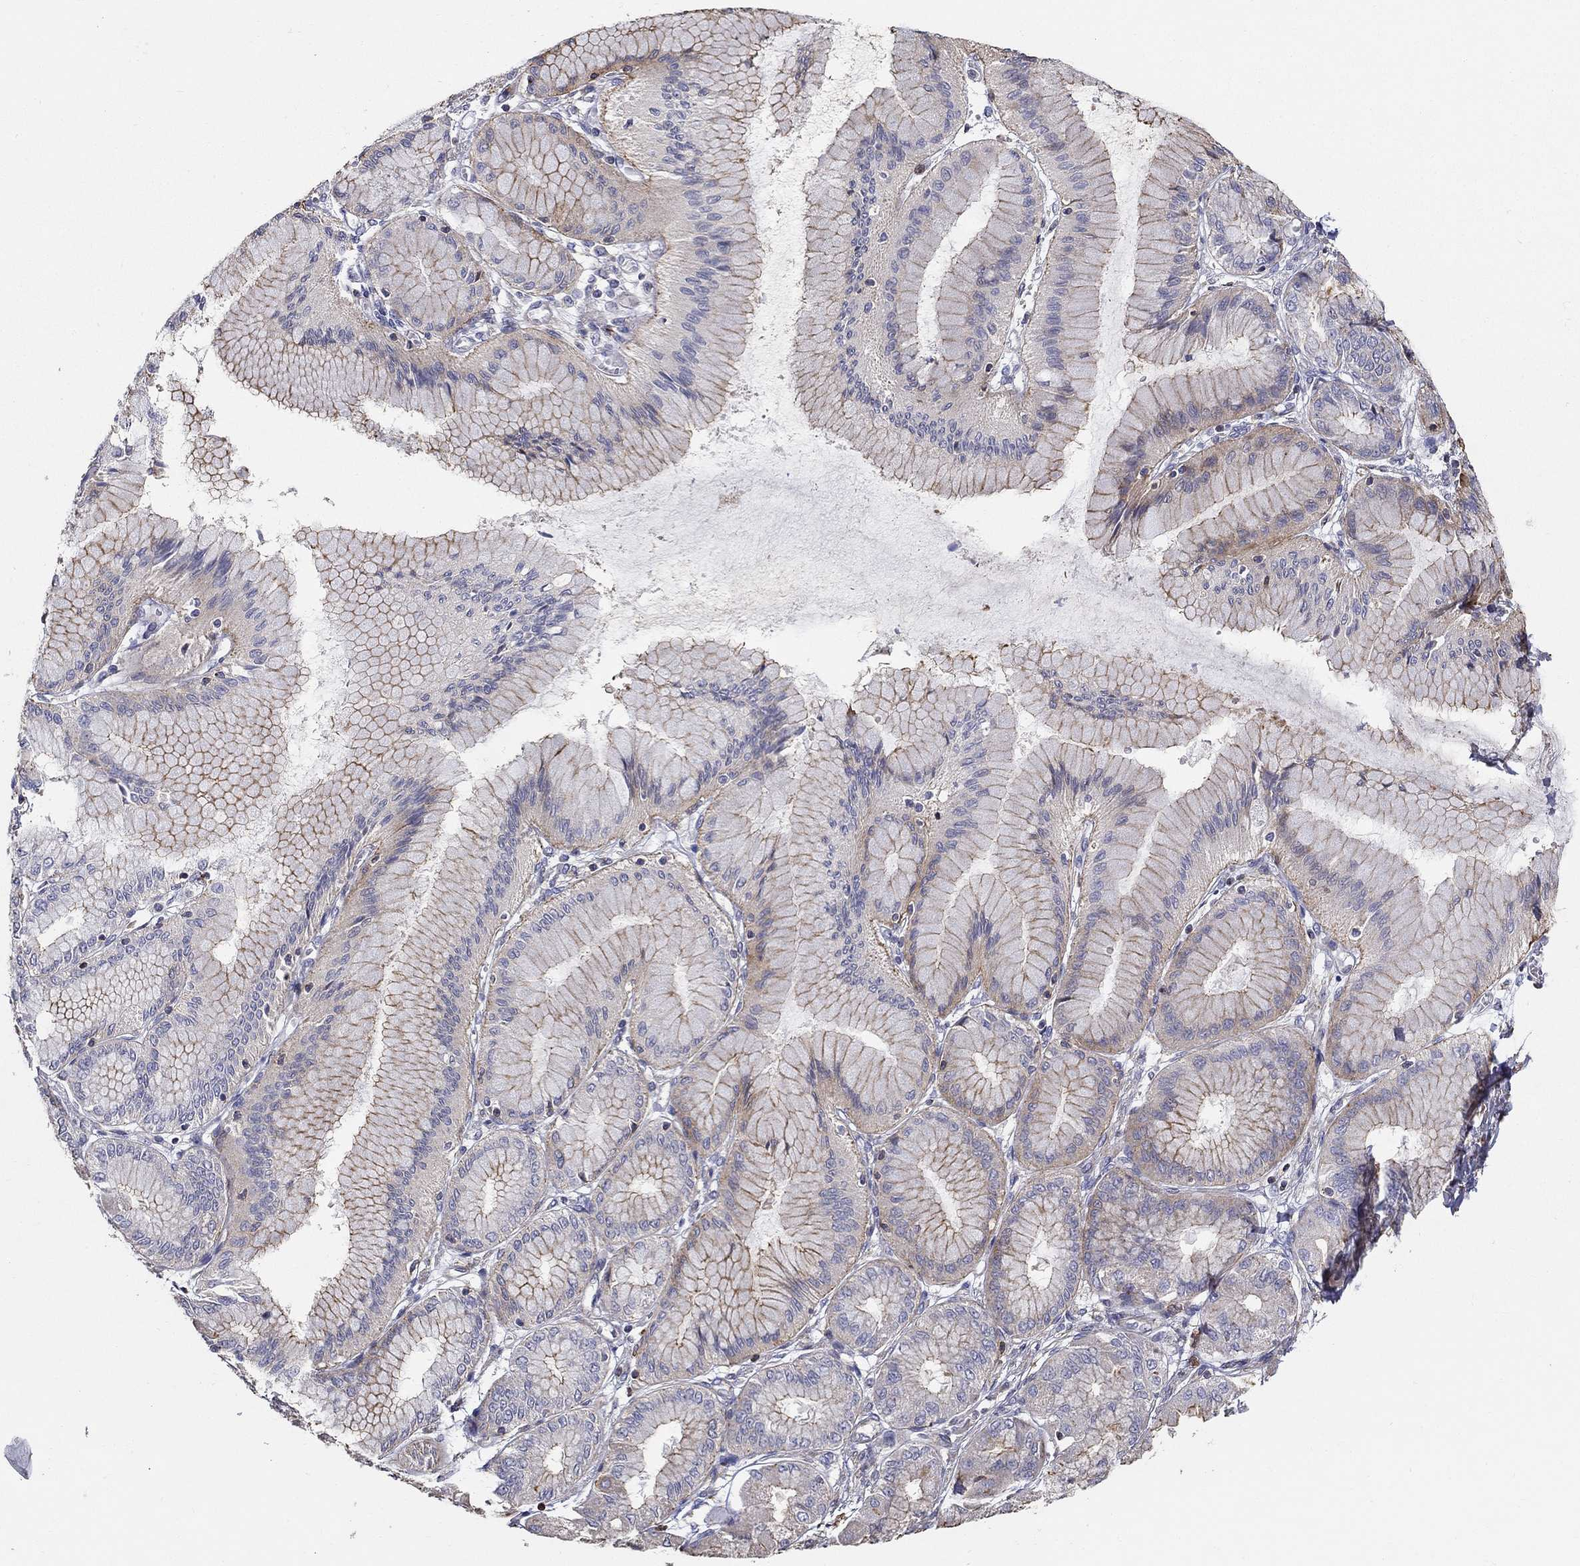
{"staining": {"intensity": "moderate", "quantity": "<25%", "location": "cytoplasmic/membranous"}, "tissue": "stomach cancer", "cell_type": "Tumor cells", "image_type": "cancer", "snomed": [{"axis": "morphology", "description": "Normal tissue, NOS"}, {"axis": "morphology", "description": "Adenocarcinoma, NOS"}, {"axis": "morphology", "description": "Adenocarcinoma, High grade"}, {"axis": "topography", "description": "Stomach, upper"}, {"axis": "topography", "description": "Stomach"}], "caption": "High-power microscopy captured an IHC micrograph of stomach cancer (adenocarcinoma (high-grade)), revealing moderate cytoplasmic/membranous staining in about <25% of tumor cells.", "gene": "NPHP1", "patient": {"sex": "female", "age": 65}}